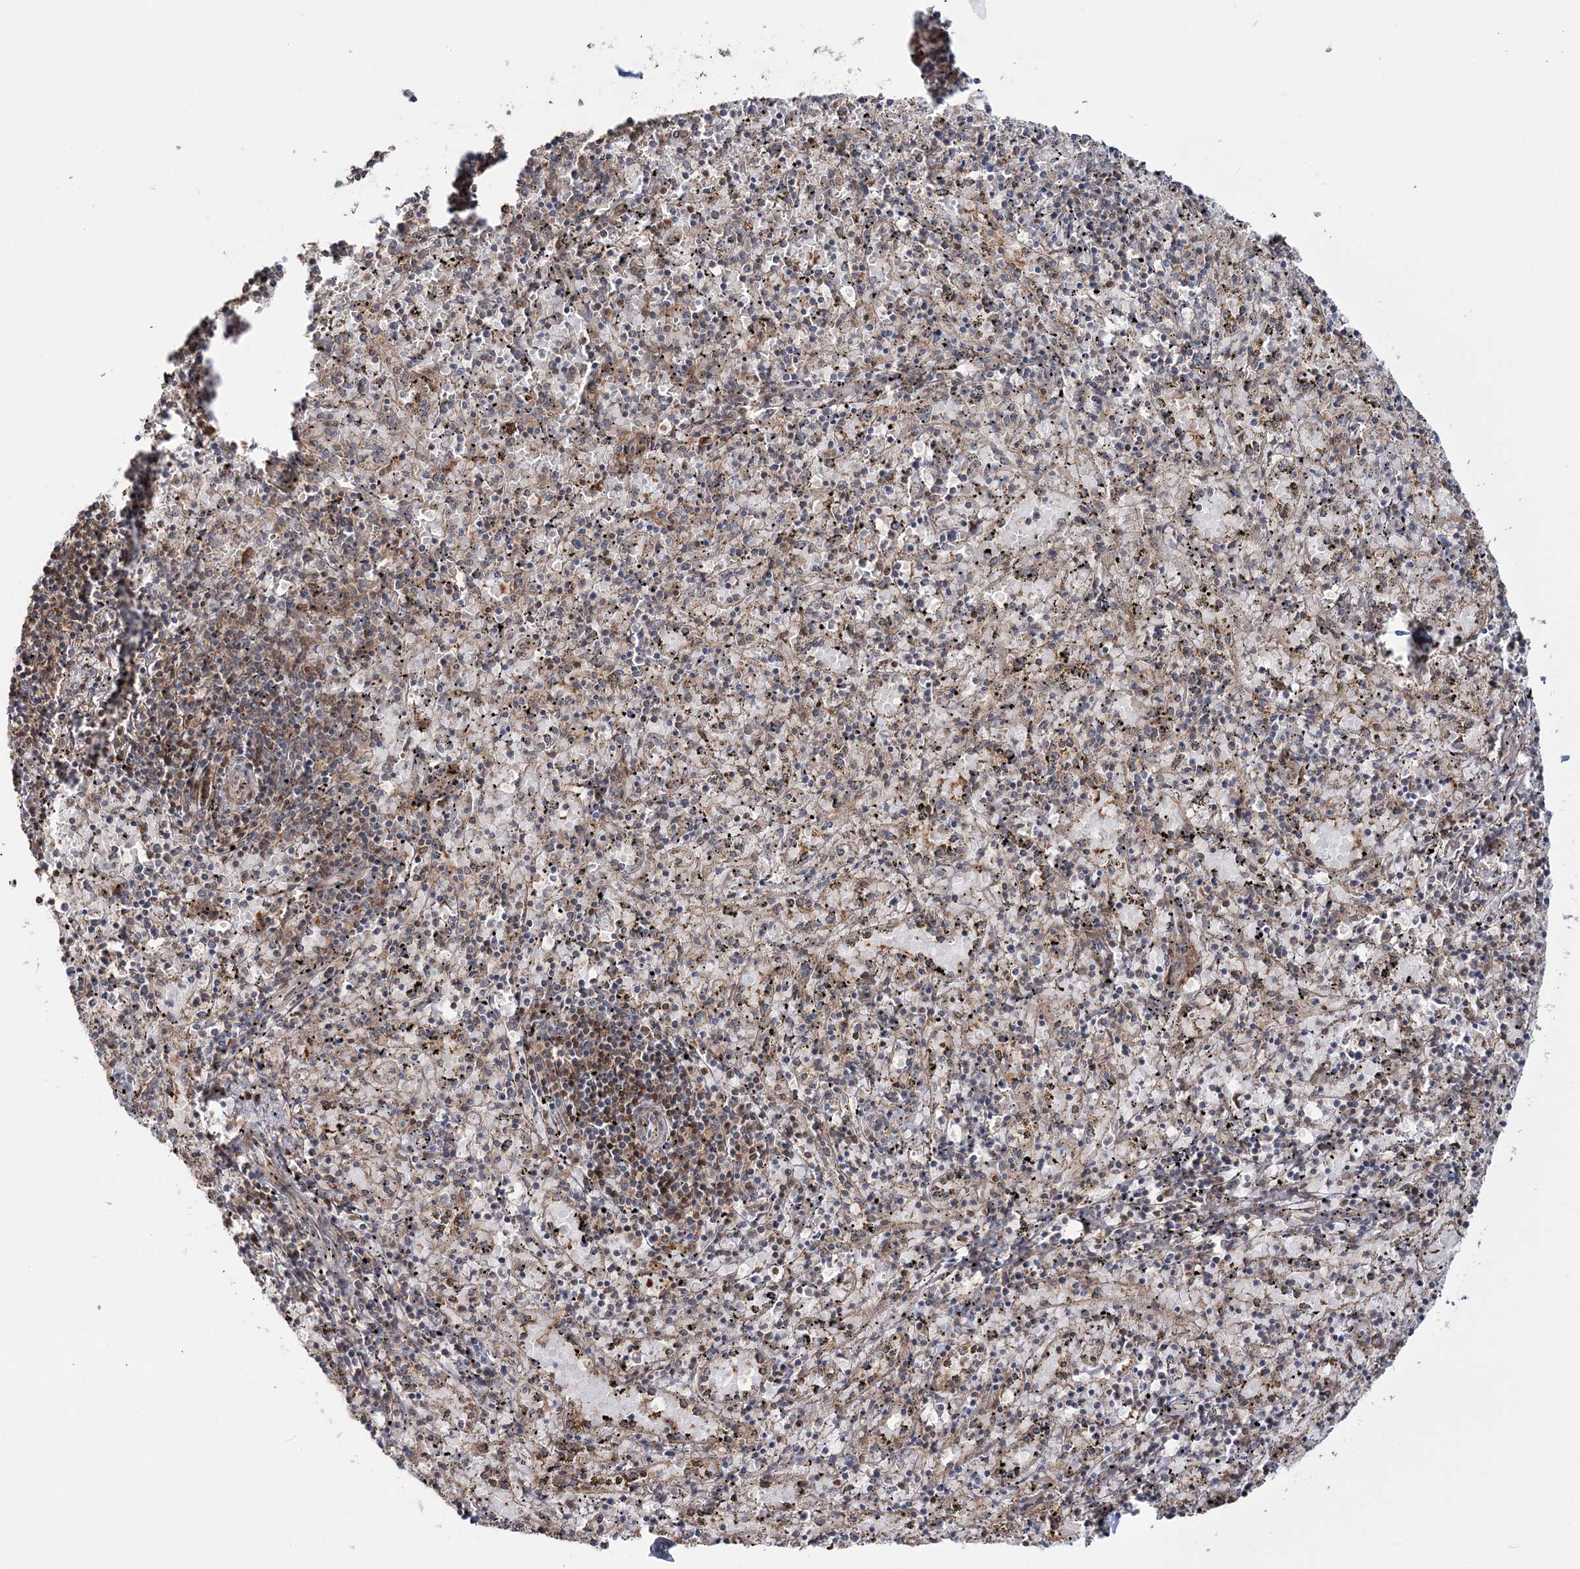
{"staining": {"intensity": "moderate", "quantity": "<25%", "location": "cytoplasmic/membranous"}, "tissue": "spleen", "cell_type": "Cells in red pulp", "image_type": "normal", "snomed": [{"axis": "morphology", "description": "Normal tissue, NOS"}, {"axis": "topography", "description": "Spleen"}], "caption": "Brown immunohistochemical staining in benign human spleen displays moderate cytoplasmic/membranous expression in approximately <25% of cells in red pulp.", "gene": "MOCS2", "patient": {"sex": "male", "age": 11}}